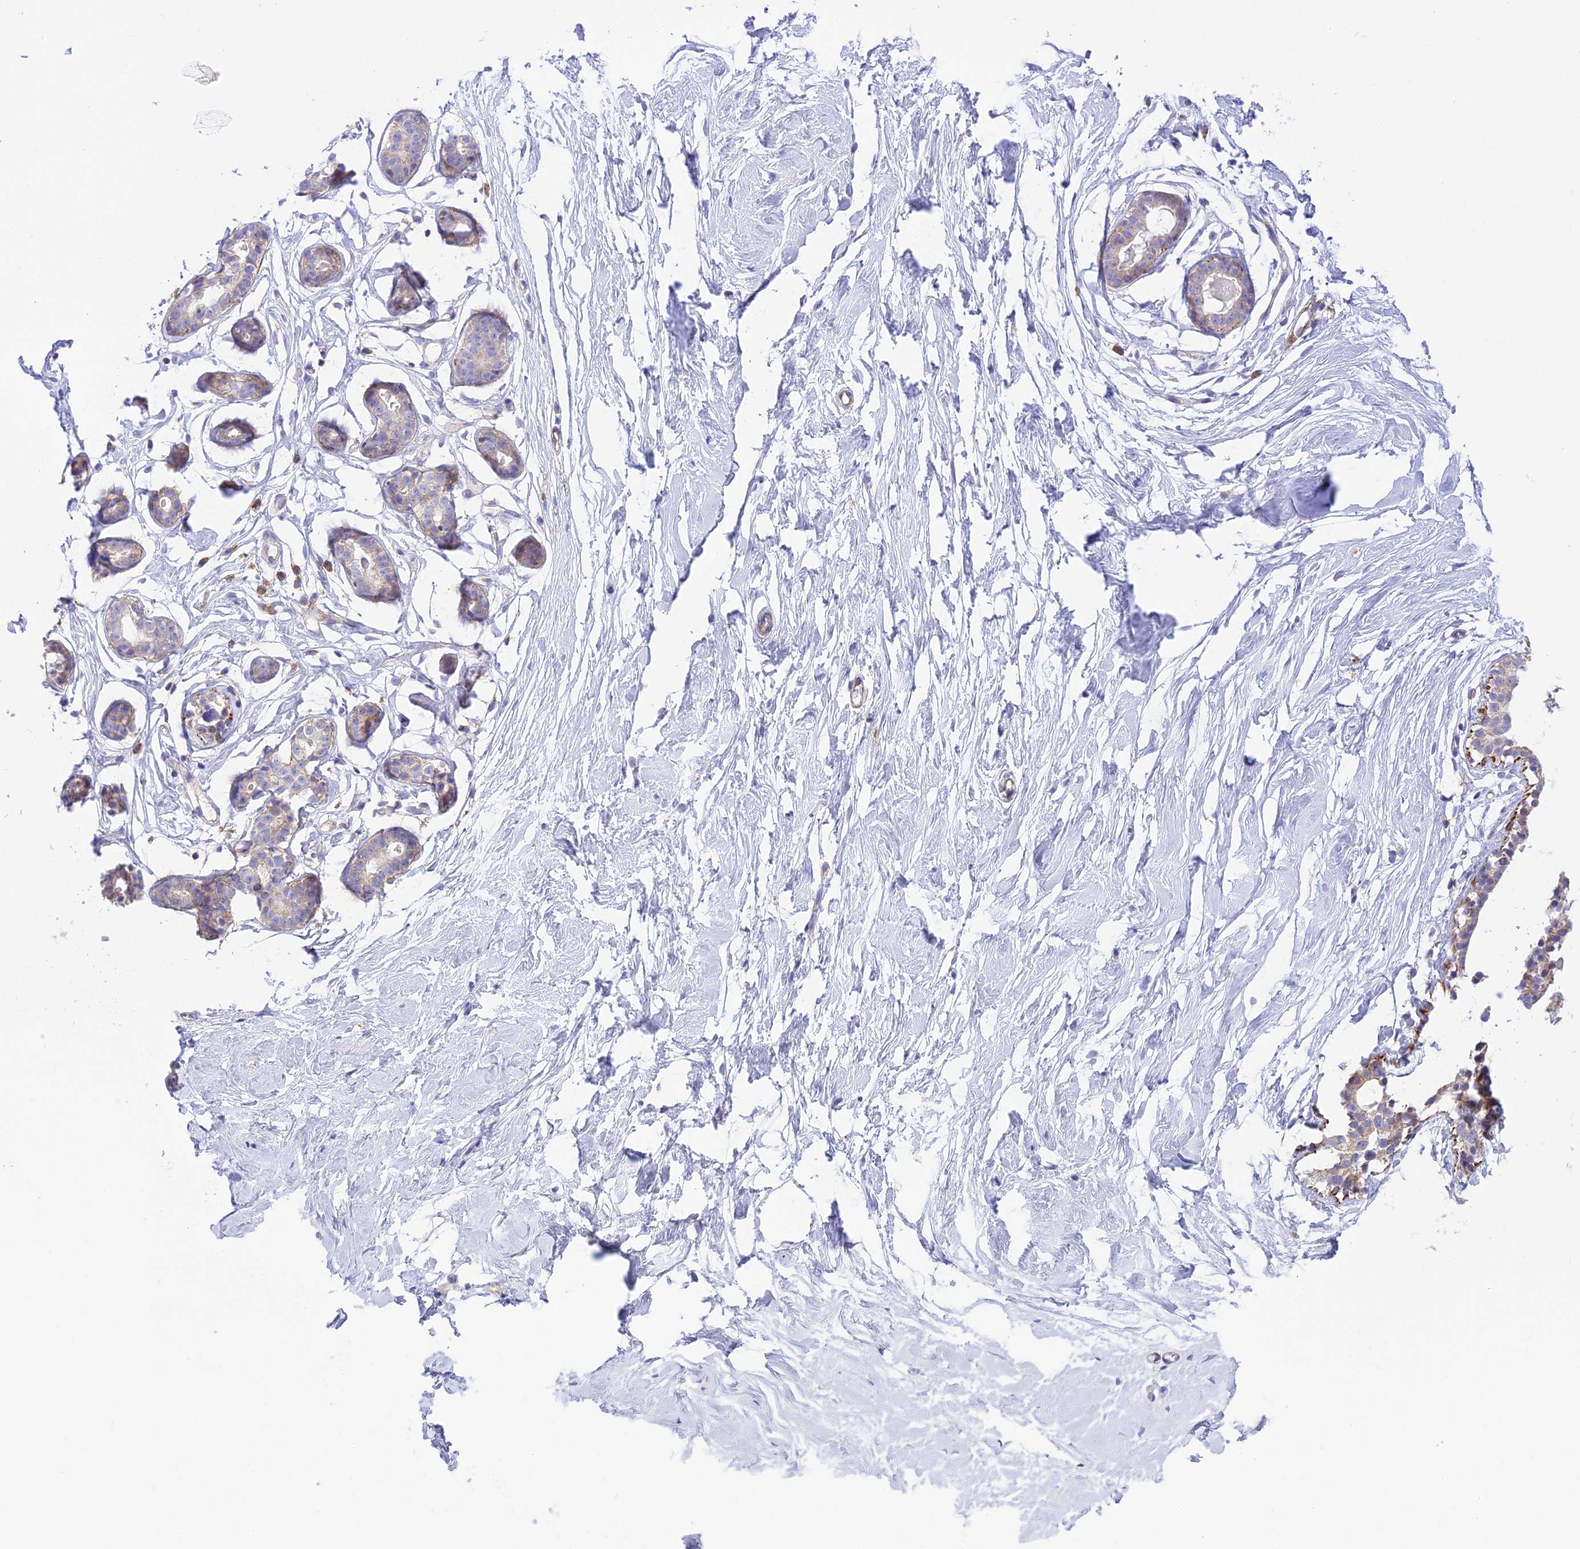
{"staining": {"intensity": "negative", "quantity": "none", "location": "none"}, "tissue": "breast", "cell_type": "Adipocytes", "image_type": "normal", "snomed": [{"axis": "morphology", "description": "Normal tissue, NOS"}, {"axis": "morphology", "description": "Adenoma, NOS"}, {"axis": "topography", "description": "Breast"}], "caption": "A high-resolution histopathology image shows immunohistochemistry staining of normal breast, which shows no significant staining in adipocytes.", "gene": "CORO7", "patient": {"sex": "female", "age": 23}}